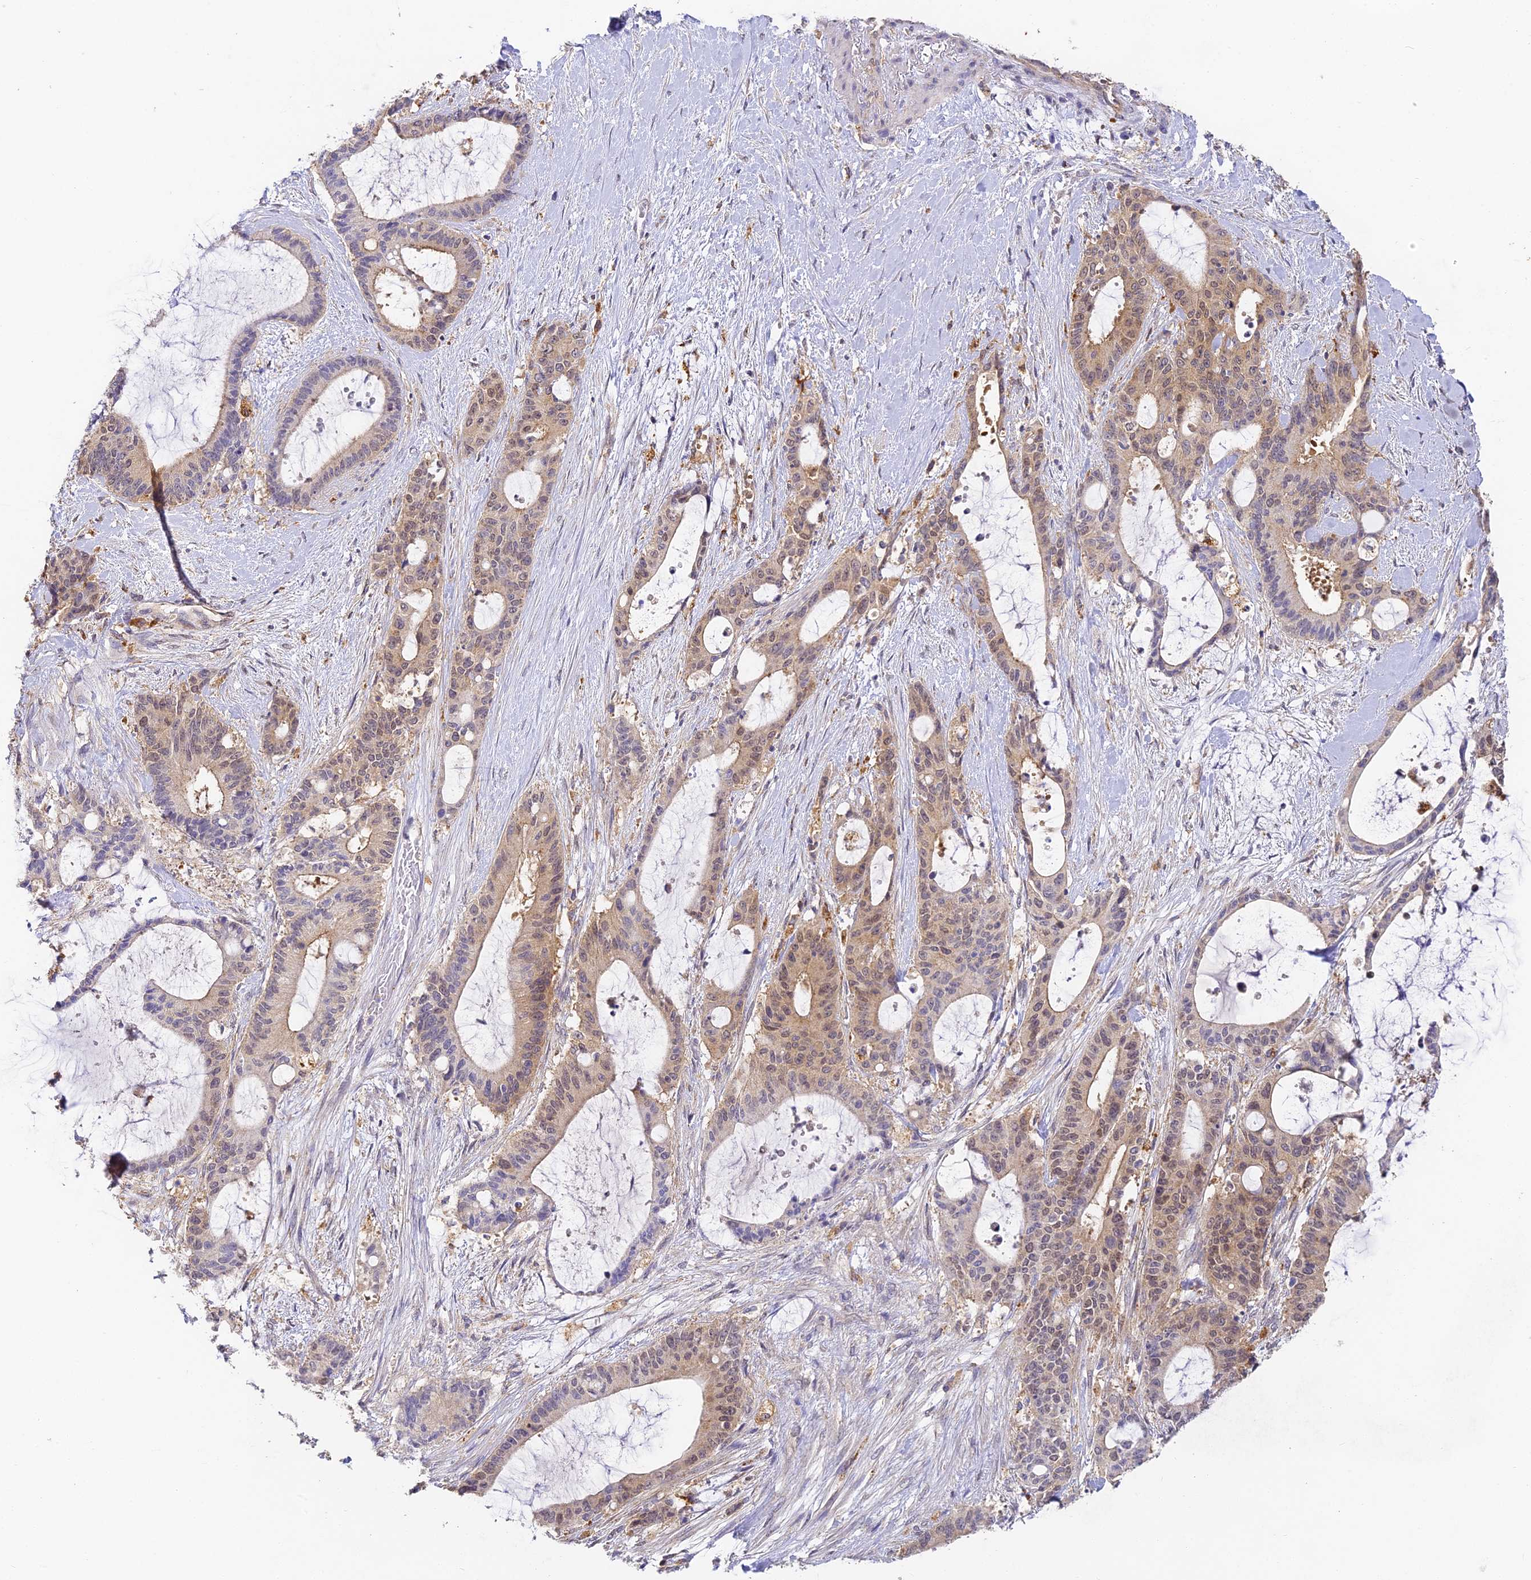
{"staining": {"intensity": "moderate", "quantity": "25%-75%", "location": "cytoplasmic/membranous,nuclear"}, "tissue": "liver cancer", "cell_type": "Tumor cells", "image_type": "cancer", "snomed": [{"axis": "morphology", "description": "Normal tissue, NOS"}, {"axis": "morphology", "description": "Cholangiocarcinoma"}, {"axis": "topography", "description": "Liver"}, {"axis": "topography", "description": "Peripheral nerve tissue"}], "caption": "Immunohistochemical staining of human cholangiocarcinoma (liver) displays medium levels of moderate cytoplasmic/membranous and nuclear expression in approximately 25%-75% of tumor cells. Nuclei are stained in blue.", "gene": "YAE1", "patient": {"sex": "female", "age": 73}}